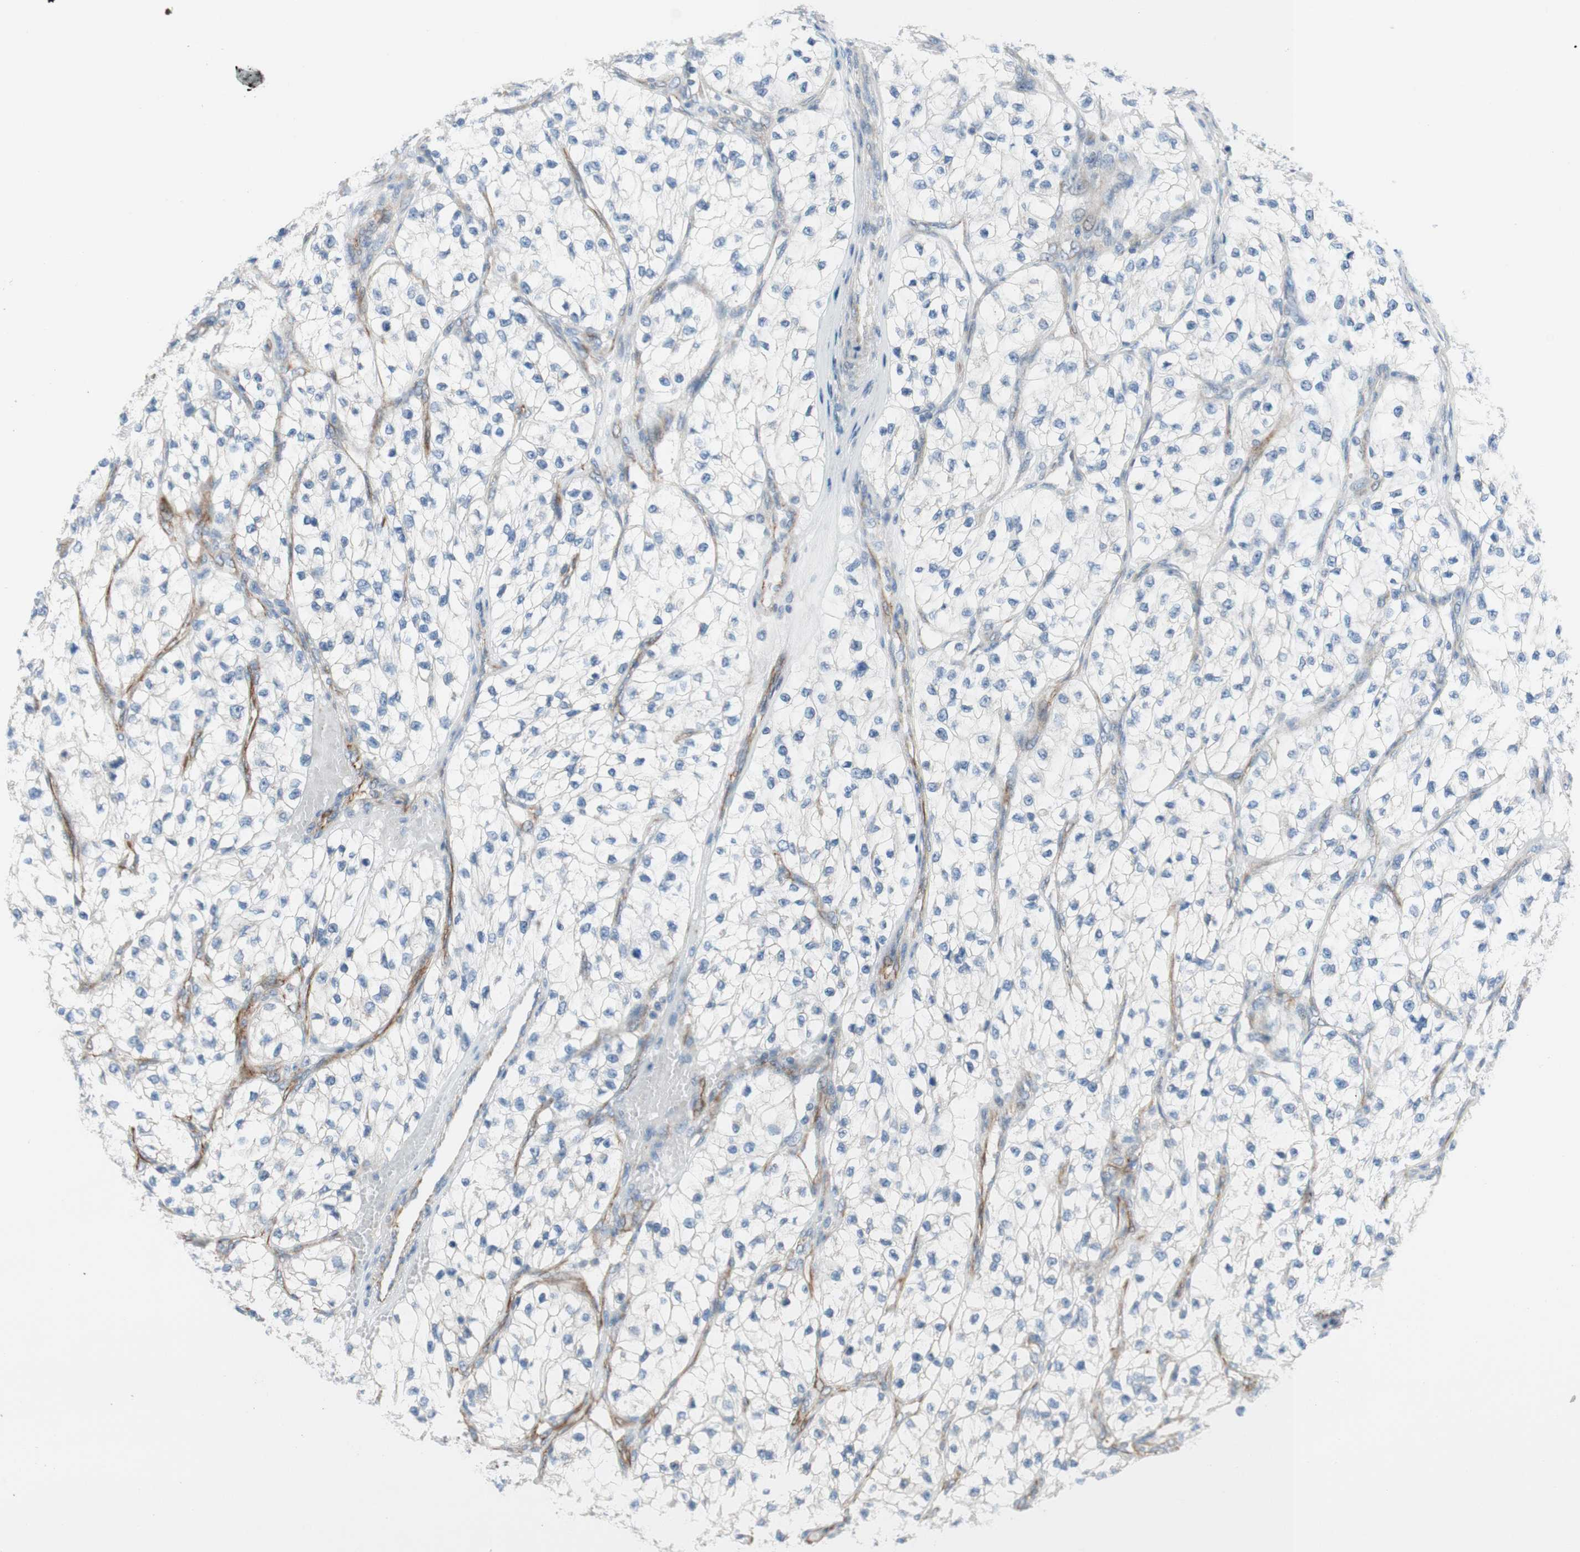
{"staining": {"intensity": "negative", "quantity": "none", "location": "none"}, "tissue": "renal cancer", "cell_type": "Tumor cells", "image_type": "cancer", "snomed": [{"axis": "morphology", "description": "Adenocarcinoma, NOS"}, {"axis": "topography", "description": "Kidney"}], "caption": "Tumor cells are negative for protein expression in human adenocarcinoma (renal).", "gene": "POU2AF1", "patient": {"sex": "female", "age": 57}}